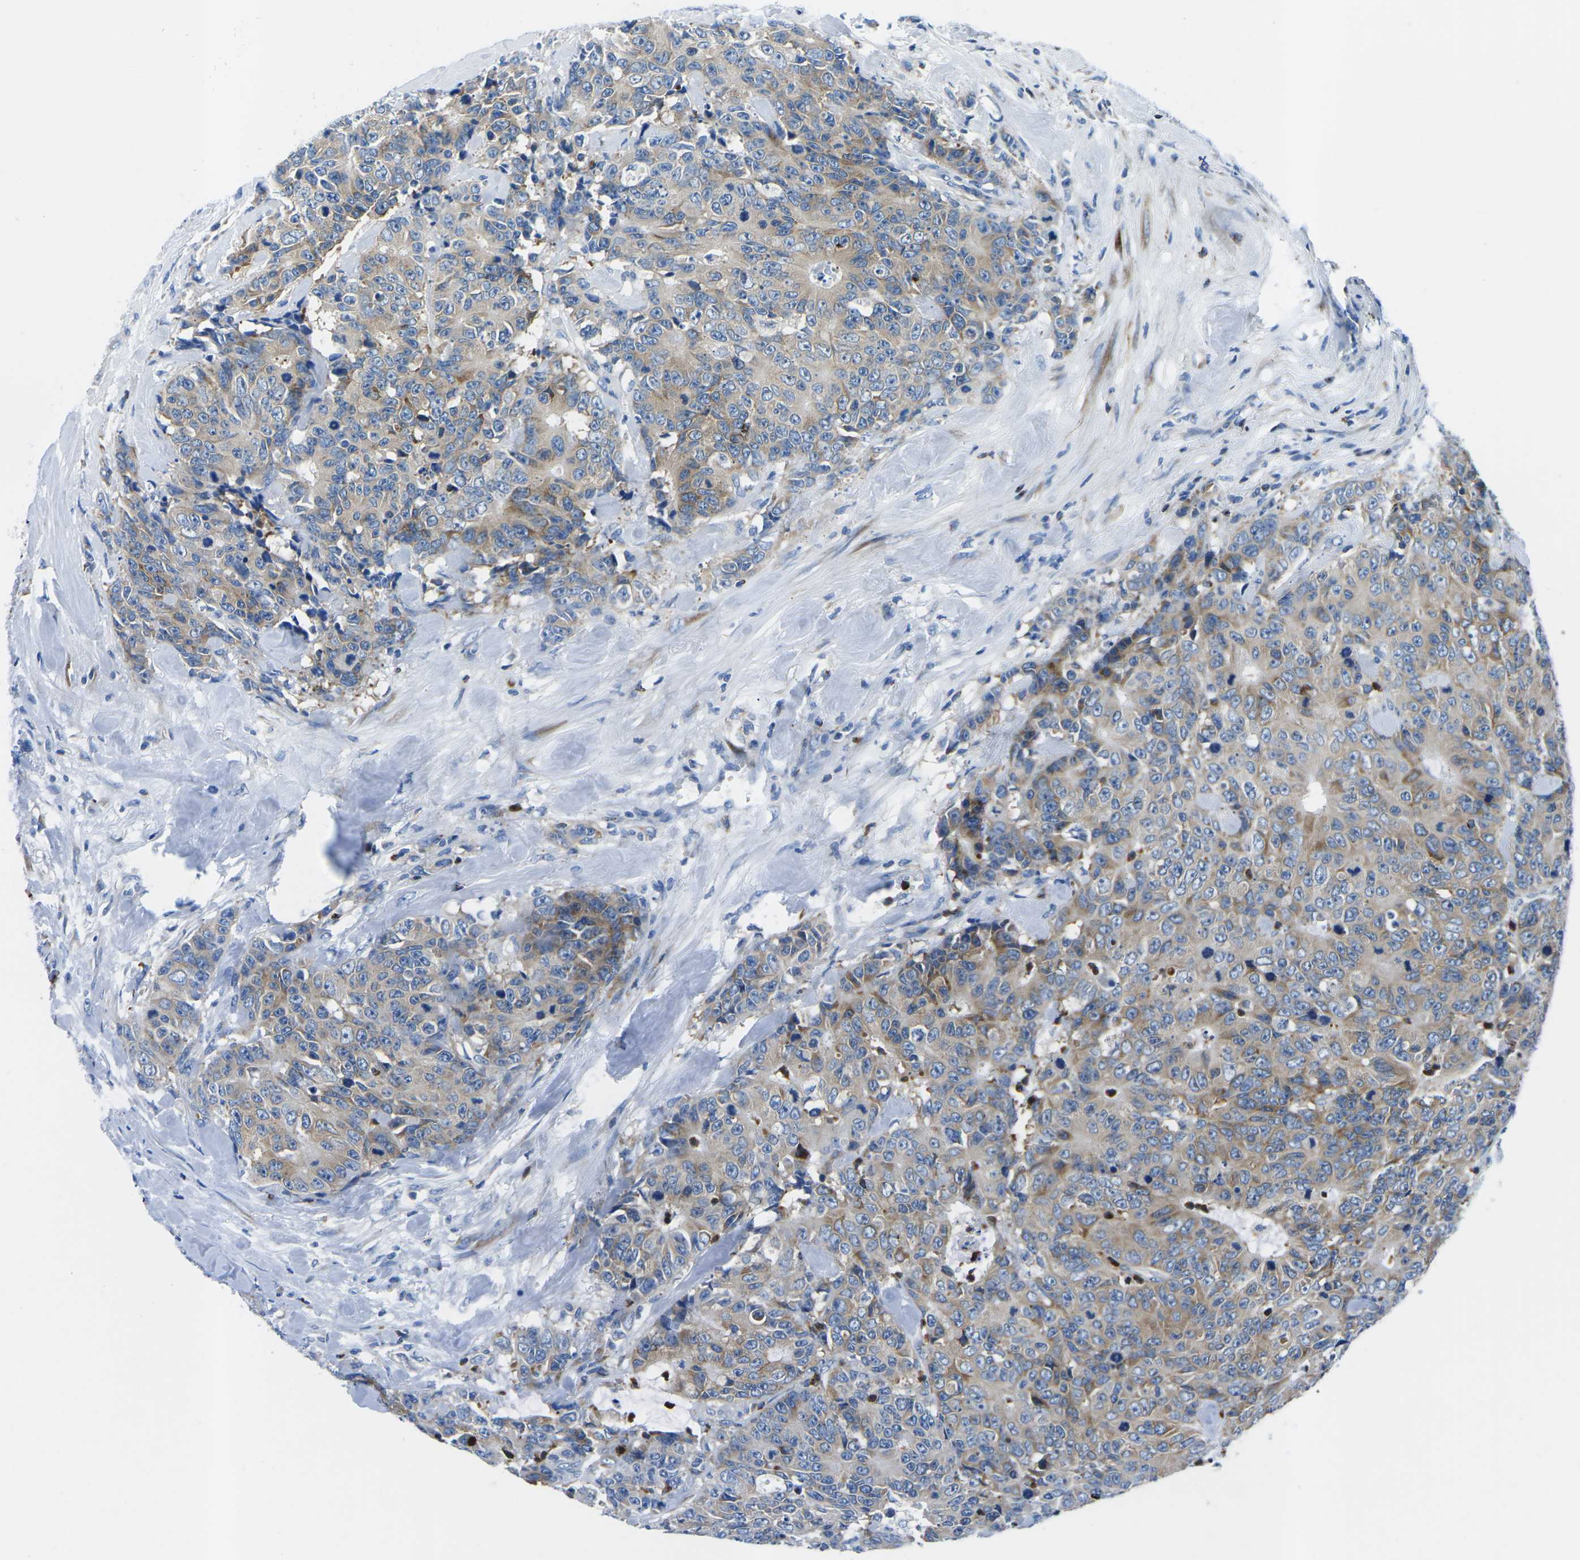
{"staining": {"intensity": "weak", "quantity": ">75%", "location": "cytoplasmic/membranous"}, "tissue": "colorectal cancer", "cell_type": "Tumor cells", "image_type": "cancer", "snomed": [{"axis": "morphology", "description": "Adenocarcinoma, NOS"}, {"axis": "topography", "description": "Colon"}], "caption": "Weak cytoplasmic/membranous positivity for a protein is present in about >75% of tumor cells of colorectal cancer (adenocarcinoma) using immunohistochemistry (IHC).", "gene": "MC4R", "patient": {"sex": "female", "age": 86}}